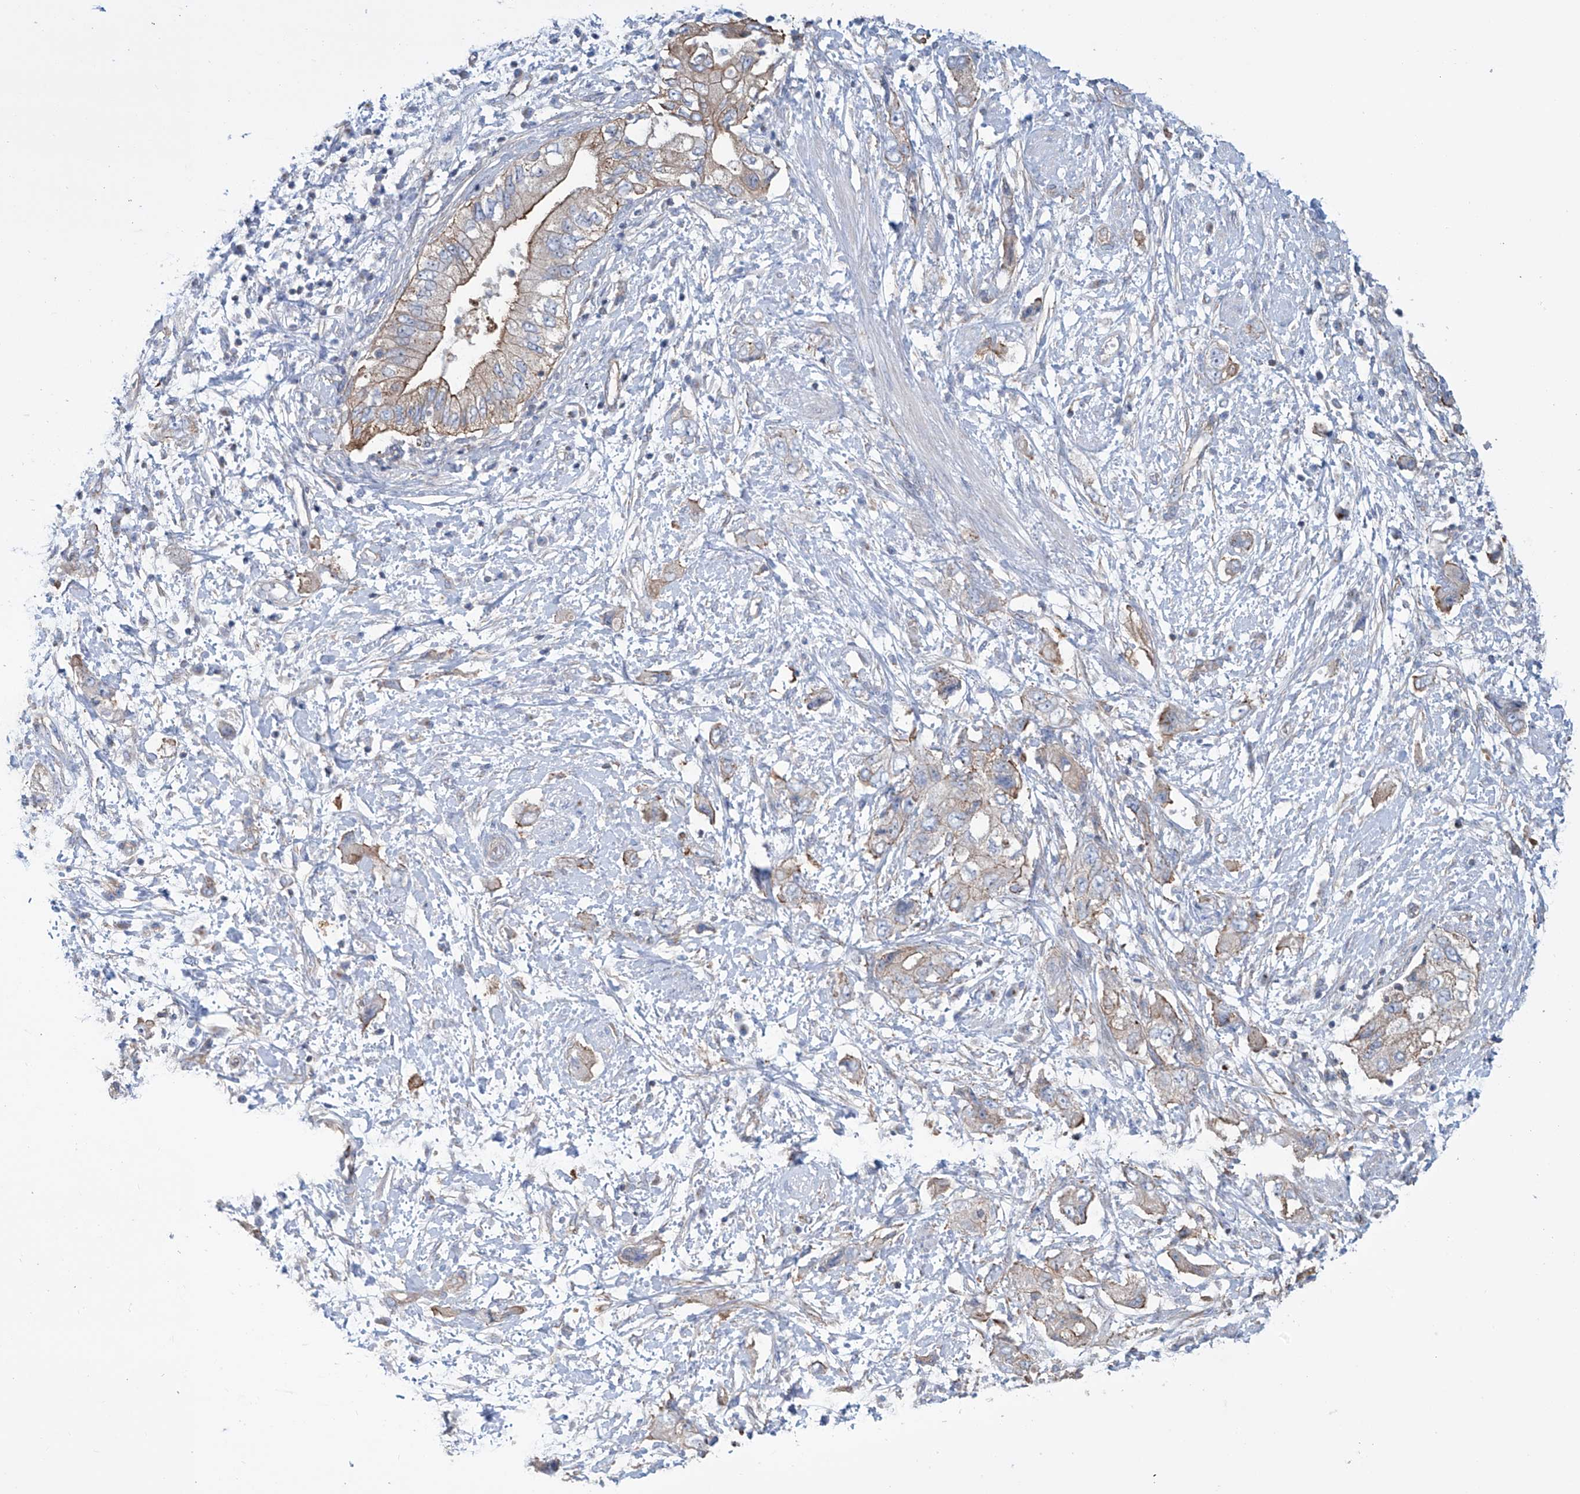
{"staining": {"intensity": "moderate", "quantity": "25%-75%", "location": "cytoplasmic/membranous"}, "tissue": "pancreatic cancer", "cell_type": "Tumor cells", "image_type": "cancer", "snomed": [{"axis": "morphology", "description": "Adenocarcinoma, NOS"}, {"axis": "topography", "description": "Pancreas"}], "caption": "High-power microscopy captured an IHC image of pancreatic cancer (adenocarcinoma), revealing moderate cytoplasmic/membranous positivity in approximately 25%-75% of tumor cells.", "gene": "TMEM209", "patient": {"sex": "female", "age": 73}}